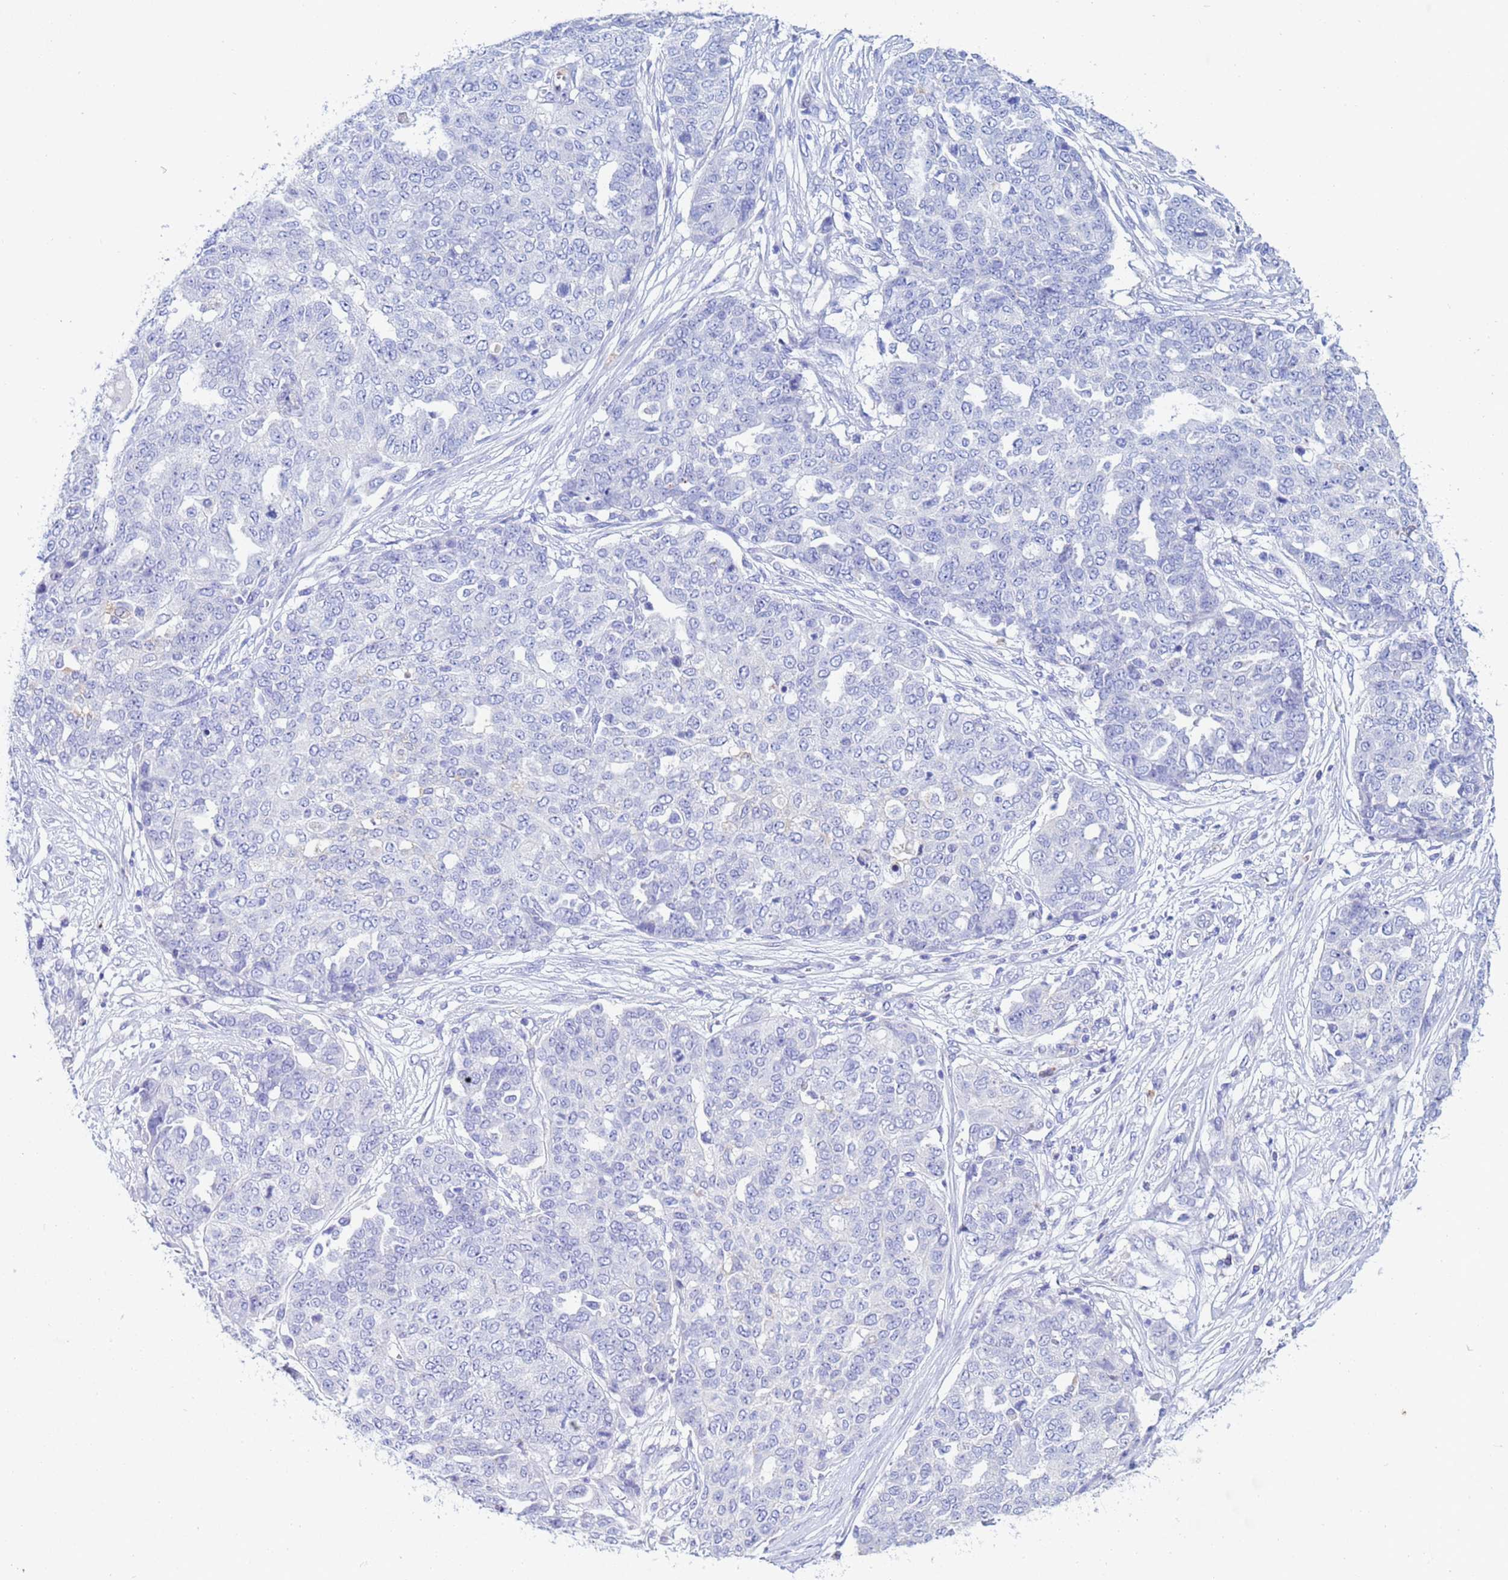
{"staining": {"intensity": "negative", "quantity": "none", "location": "none"}, "tissue": "ovarian cancer", "cell_type": "Tumor cells", "image_type": "cancer", "snomed": [{"axis": "morphology", "description": "Cystadenocarcinoma, serous, NOS"}, {"axis": "topography", "description": "Soft tissue"}, {"axis": "topography", "description": "Ovary"}], "caption": "The photomicrograph shows no significant expression in tumor cells of ovarian cancer (serous cystadenocarcinoma).", "gene": "CSTB", "patient": {"sex": "female", "age": 57}}